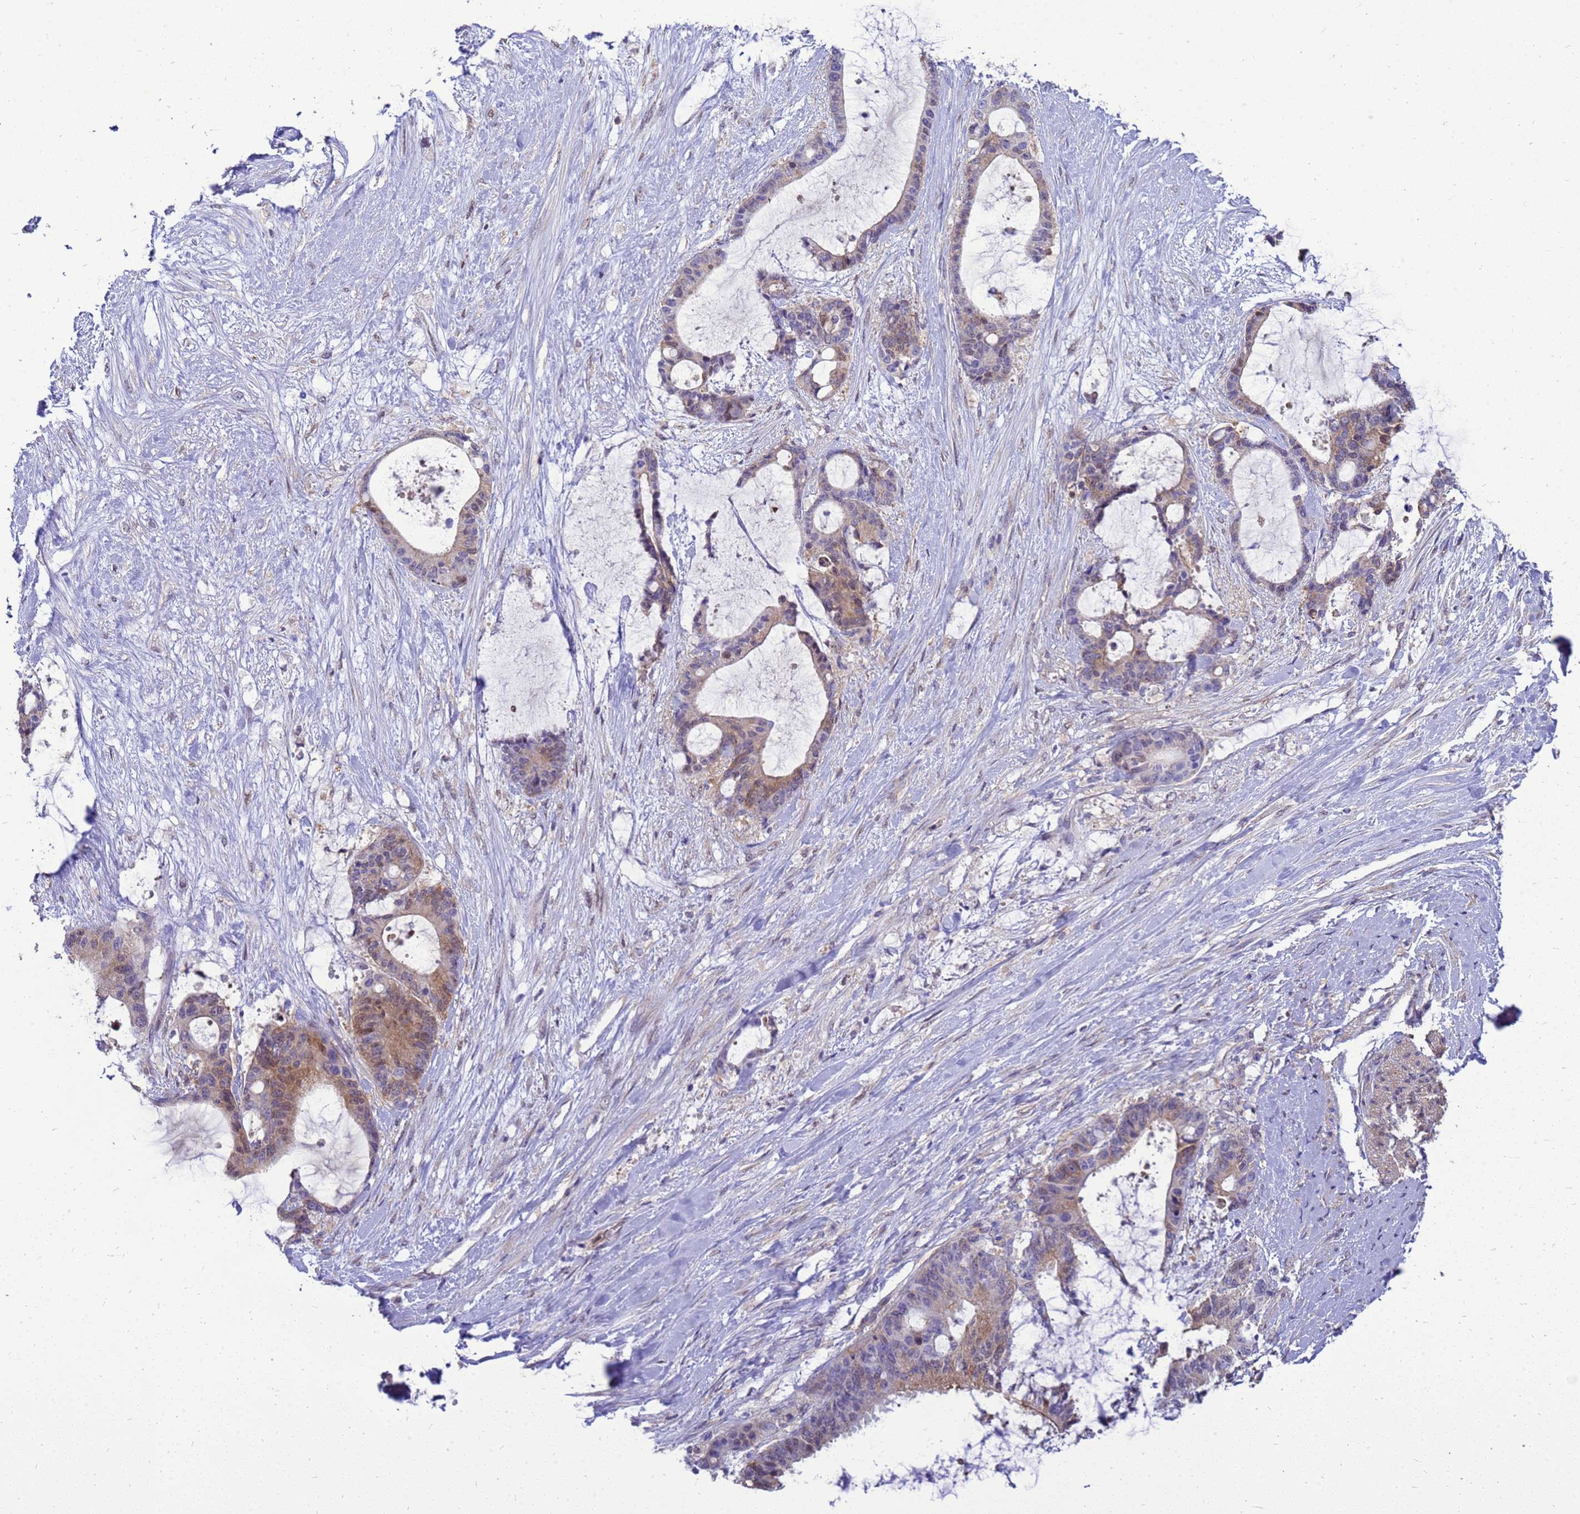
{"staining": {"intensity": "moderate", "quantity": "<25%", "location": "cytoplasmic/membranous,nuclear"}, "tissue": "liver cancer", "cell_type": "Tumor cells", "image_type": "cancer", "snomed": [{"axis": "morphology", "description": "Normal tissue, NOS"}, {"axis": "morphology", "description": "Cholangiocarcinoma"}, {"axis": "topography", "description": "Liver"}, {"axis": "topography", "description": "Peripheral nerve tissue"}], "caption": "Liver cancer (cholangiocarcinoma) was stained to show a protein in brown. There is low levels of moderate cytoplasmic/membranous and nuclear expression in about <25% of tumor cells. (DAB (3,3'-diaminobenzidine) IHC, brown staining for protein, blue staining for nuclei).", "gene": "EIF4EBP3", "patient": {"sex": "female", "age": 73}}